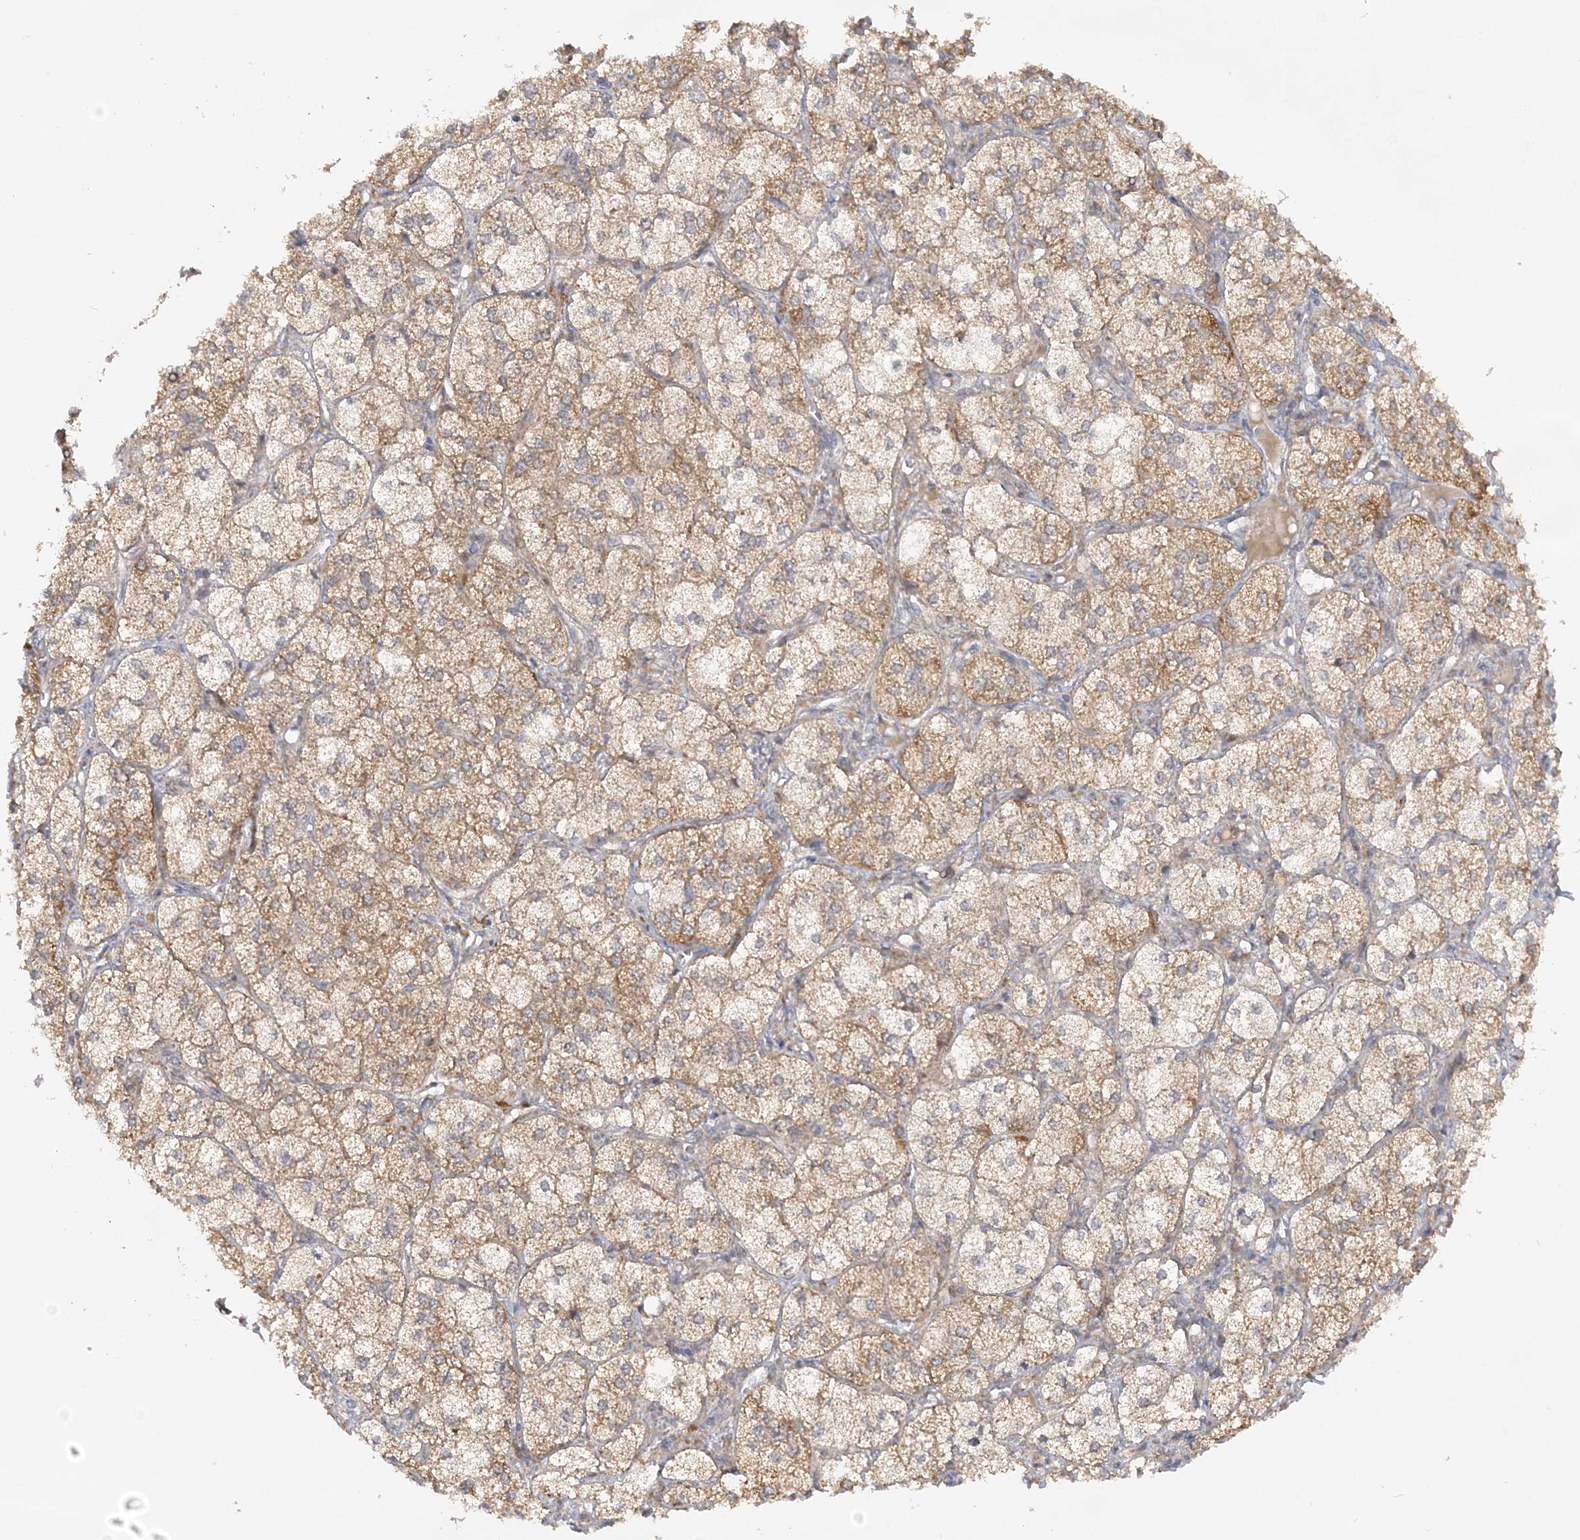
{"staining": {"intensity": "strong", "quantity": "25%-75%", "location": "cytoplasmic/membranous"}, "tissue": "adrenal gland", "cell_type": "Glandular cells", "image_type": "normal", "snomed": [{"axis": "morphology", "description": "Normal tissue, NOS"}, {"axis": "topography", "description": "Adrenal gland"}], "caption": "IHC photomicrograph of normal adrenal gland stained for a protein (brown), which displays high levels of strong cytoplasmic/membranous expression in approximately 25%-75% of glandular cells.", "gene": "MMADHC", "patient": {"sex": "female", "age": 61}}